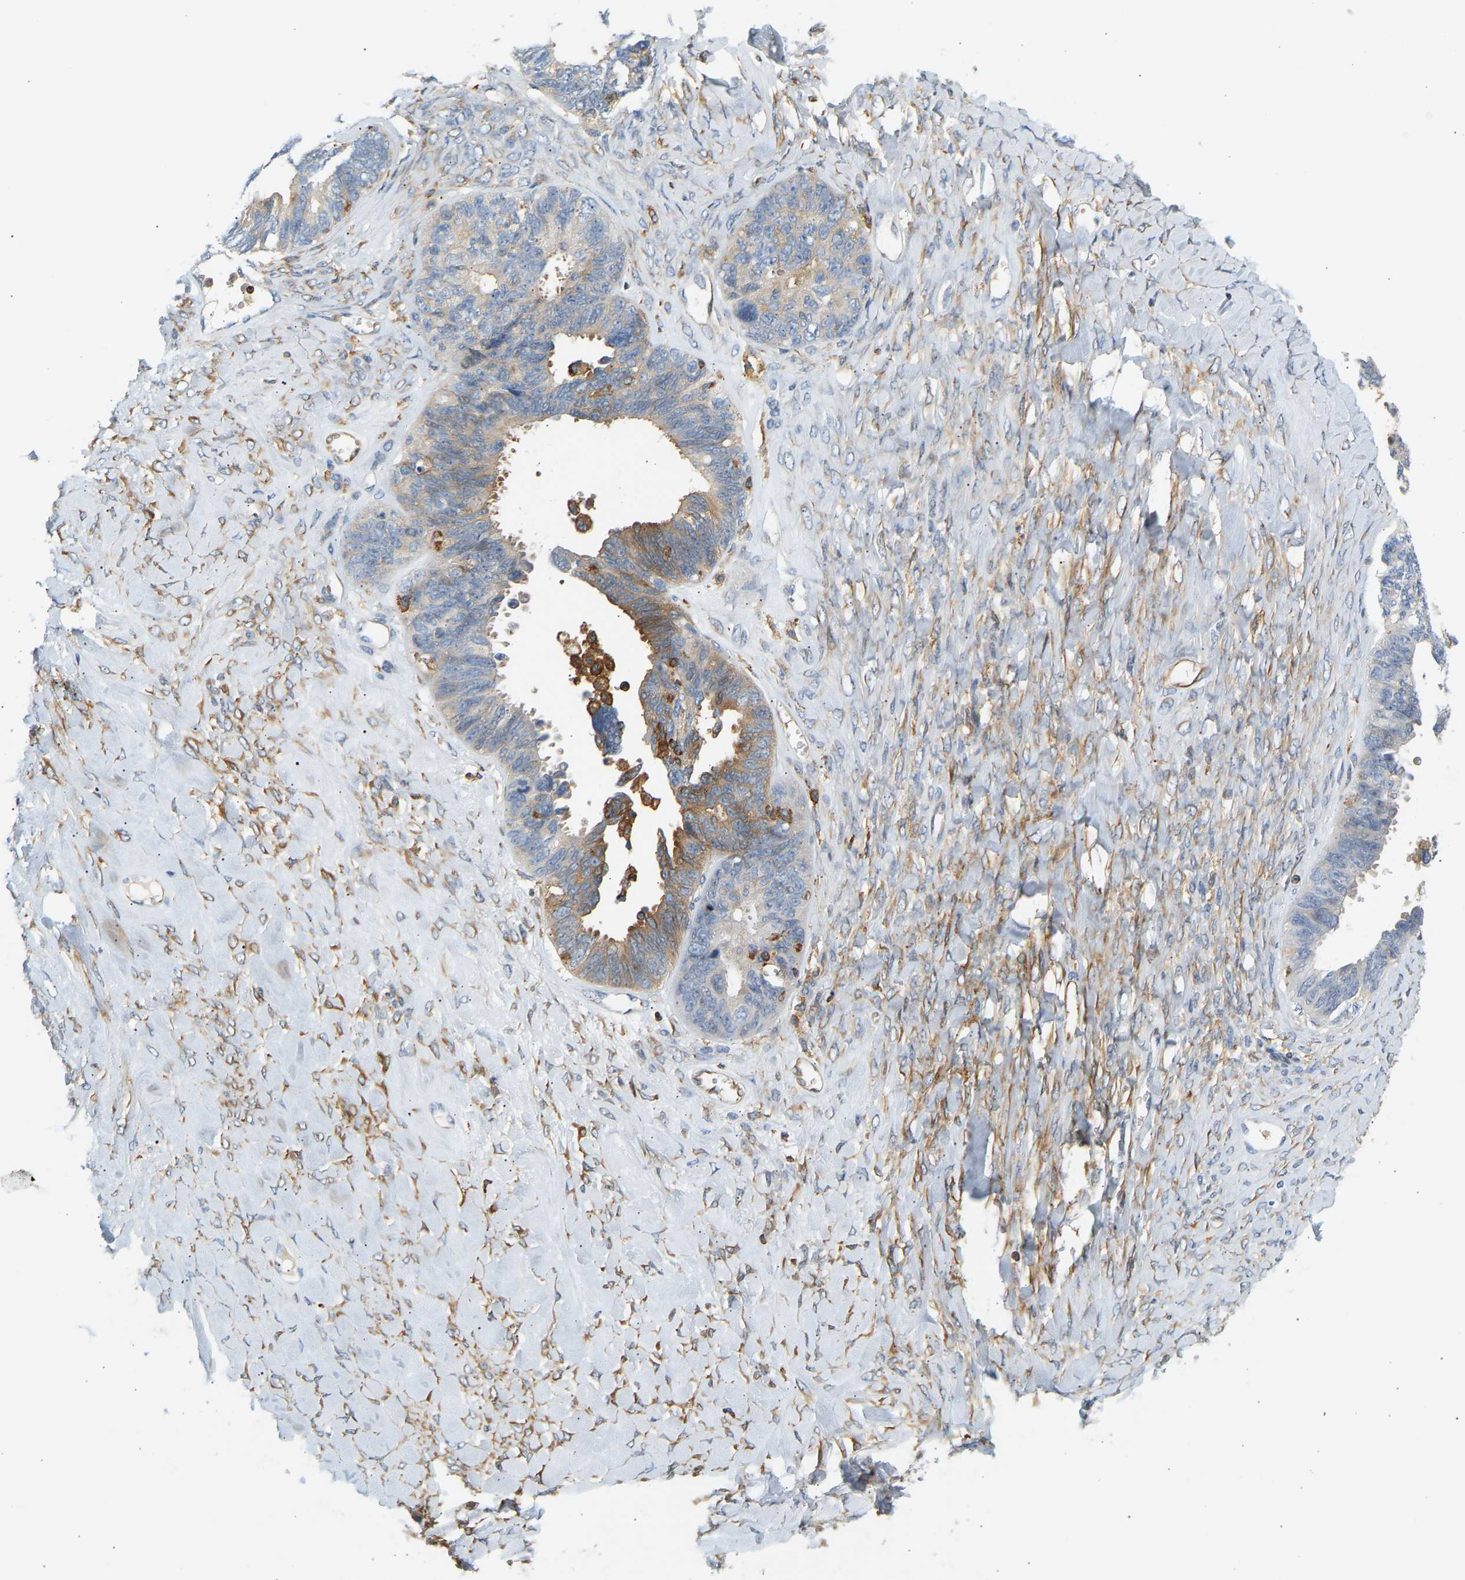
{"staining": {"intensity": "weak", "quantity": "<25%", "location": "cytoplasmic/membranous"}, "tissue": "ovarian cancer", "cell_type": "Tumor cells", "image_type": "cancer", "snomed": [{"axis": "morphology", "description": "Cystadenocarcinoma, serous, NOS"}, {"axis": "topography", "description": "Ovary"}], "caption": "The photomicrograph displays no significant expression in tumor cells of ovarian cancer (serous cystadenocarcinoma).", "gene": "FNBP1", "patient": {"sex": "female", "age": 79}}